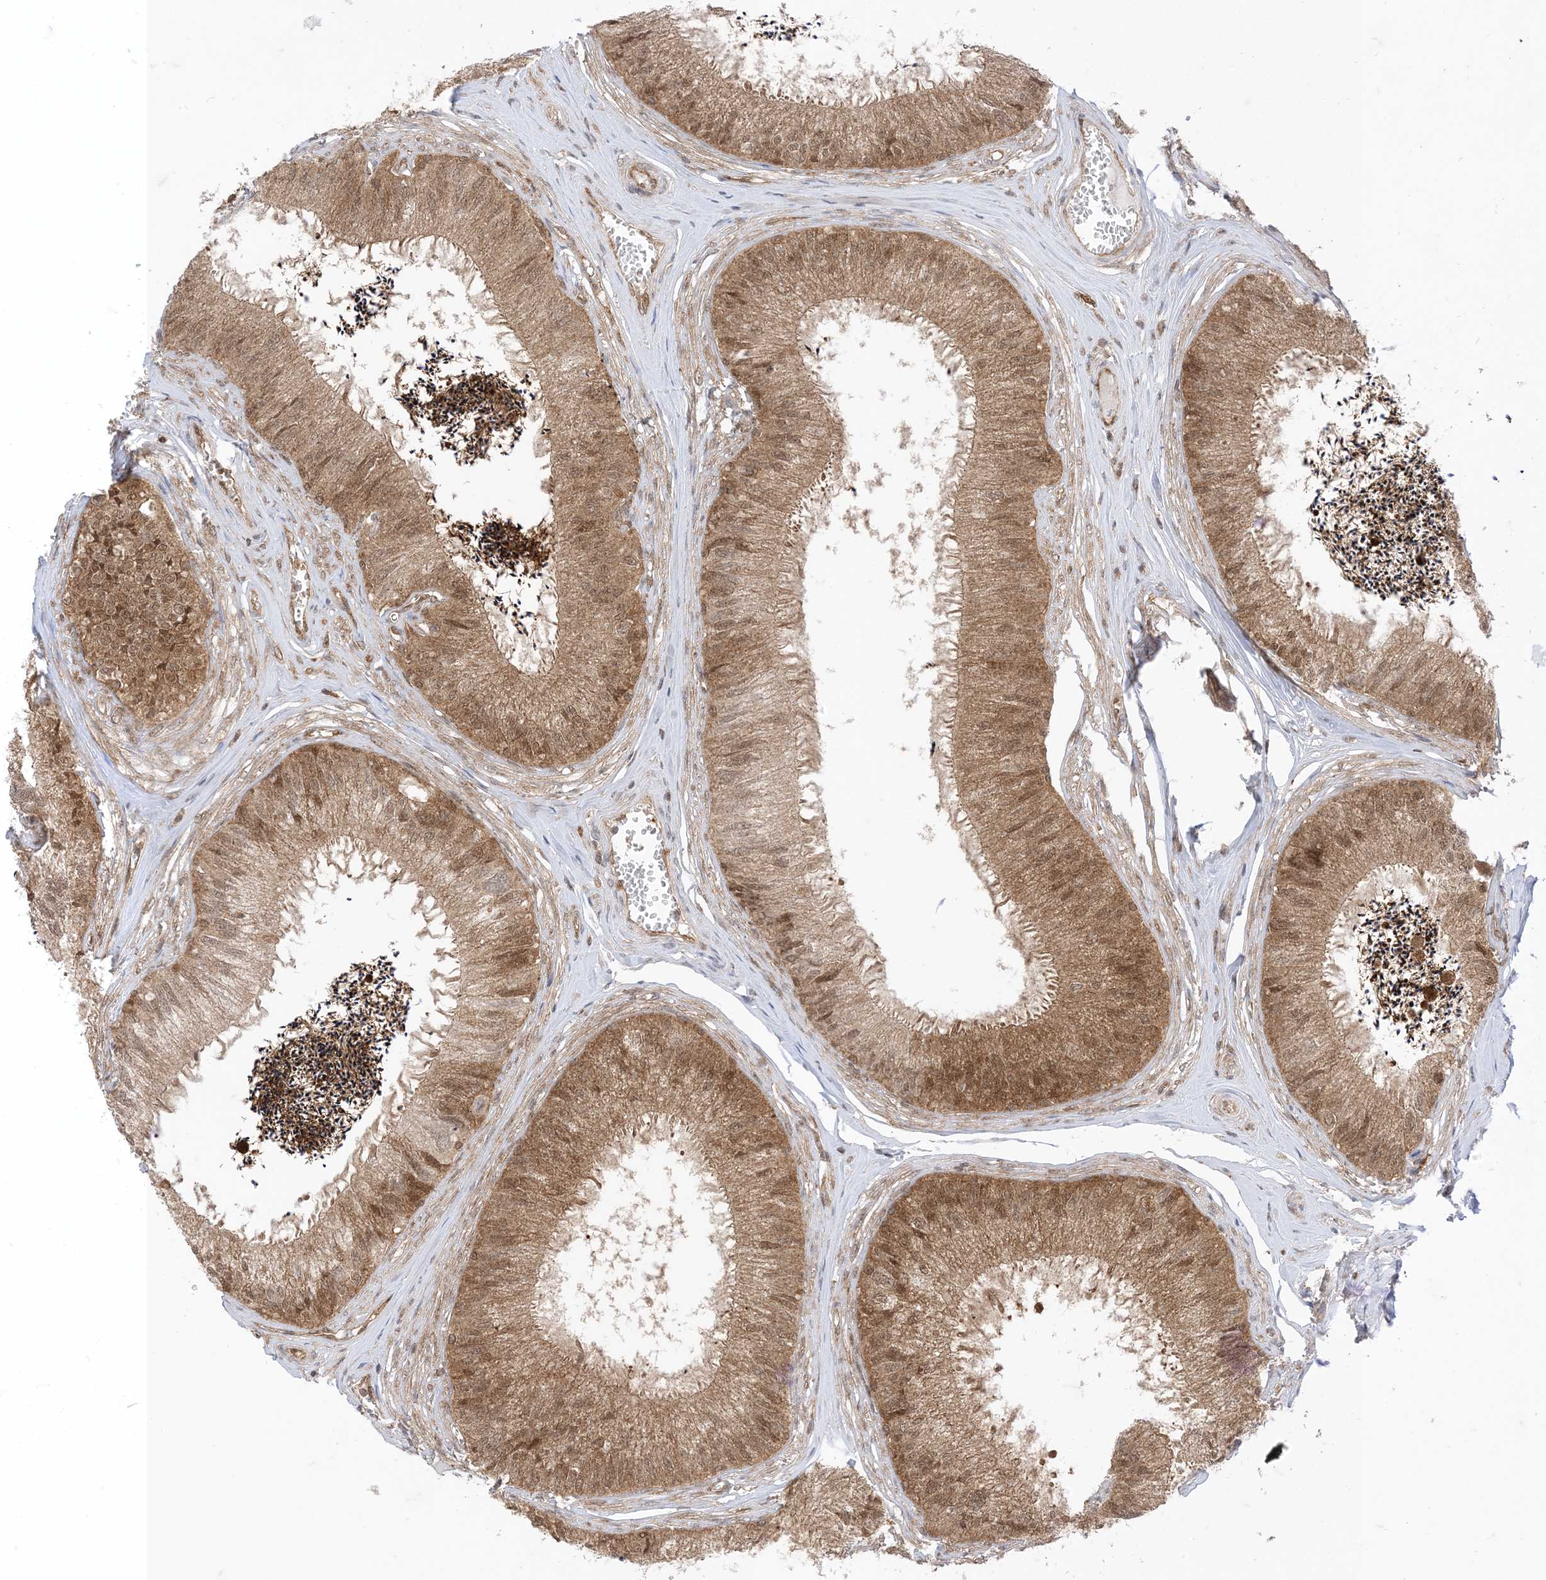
{"staining": {"intensity": "moderate", "quantity": ">75%", "location": "cytoplasmic/membranous,nuclear"}, "tissue": "epididymis", "cell_type": "Glandular cells", "image_type": "normal", "snomed": [{"axis": "morphology", "description": "Normal tissue, NOS"}, {"axis": "topography", "description": "Epididymis"}], "caption": "Normal epididymis exhibits moderate cytoplasmic/membranous,nuclear positivity in about >75% of glandular cells.", "gene": "PTPA", "patient": {"sex": "male", "age": 79}}